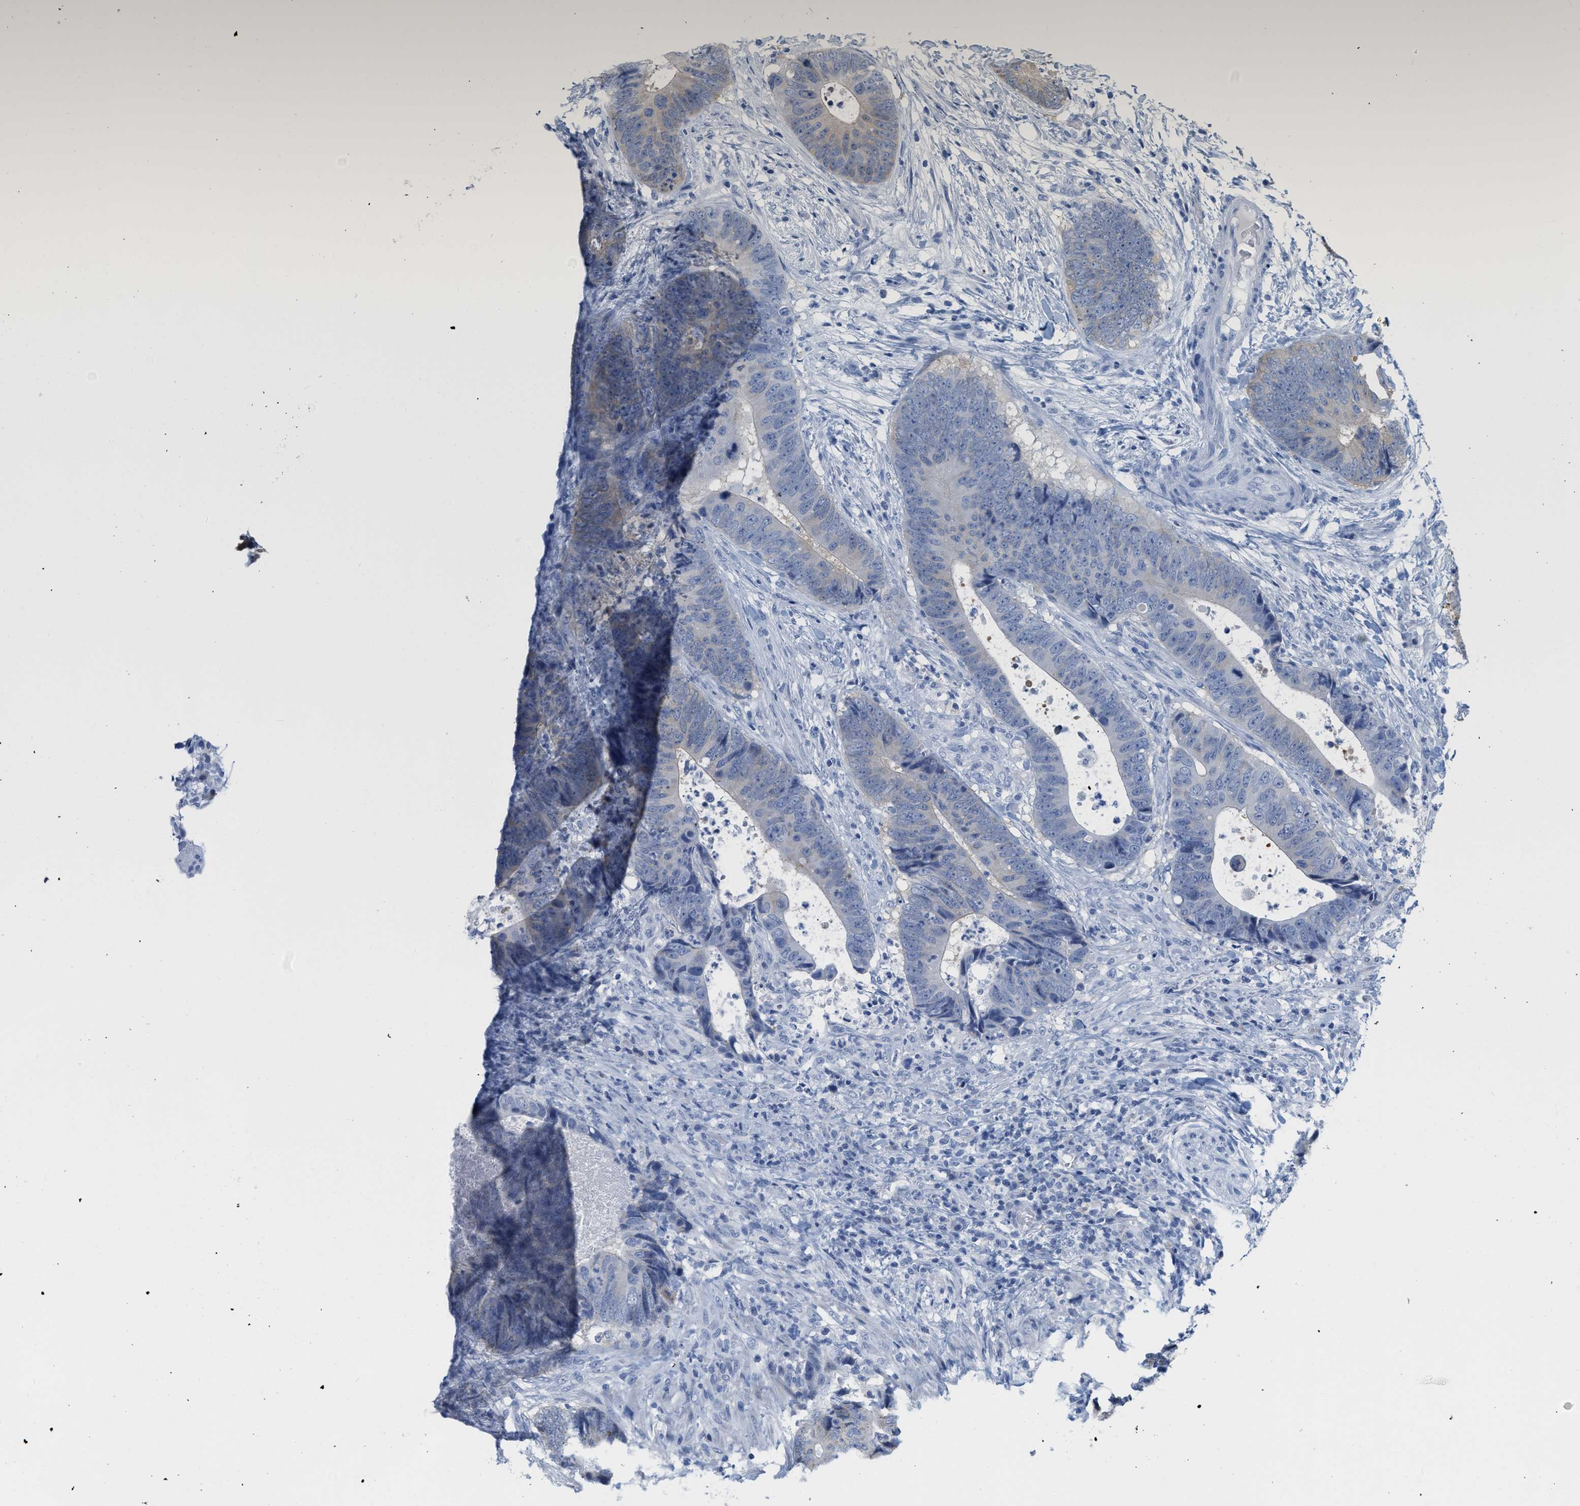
{"staining": {"intensity": "weak", "quantity": "<25%", "location": "cytoplasmic/membranous"}, "tissue": "colorectal cancer", "cell_type": "Tumor cells", "image_type": "cancer", "snomed": [{"axis": "morphology", "description": "Adenocarcinoma, NOS"}, {"axis": "topography", "description": "Colon"}], "caption": "Immunohistochemistry (IHC) micrograph of neoplastic tissue: colorectal cancer (adenocarcinoma) stained with DAB (3,3'-diaminobenzidine) displays no significant protein staining in tumor cells. (DAB (3,3'-diaminobenzidine) IHC, high magnification).", "gene": "CRYM", "patient": {"sex": "male", "age": 56}}